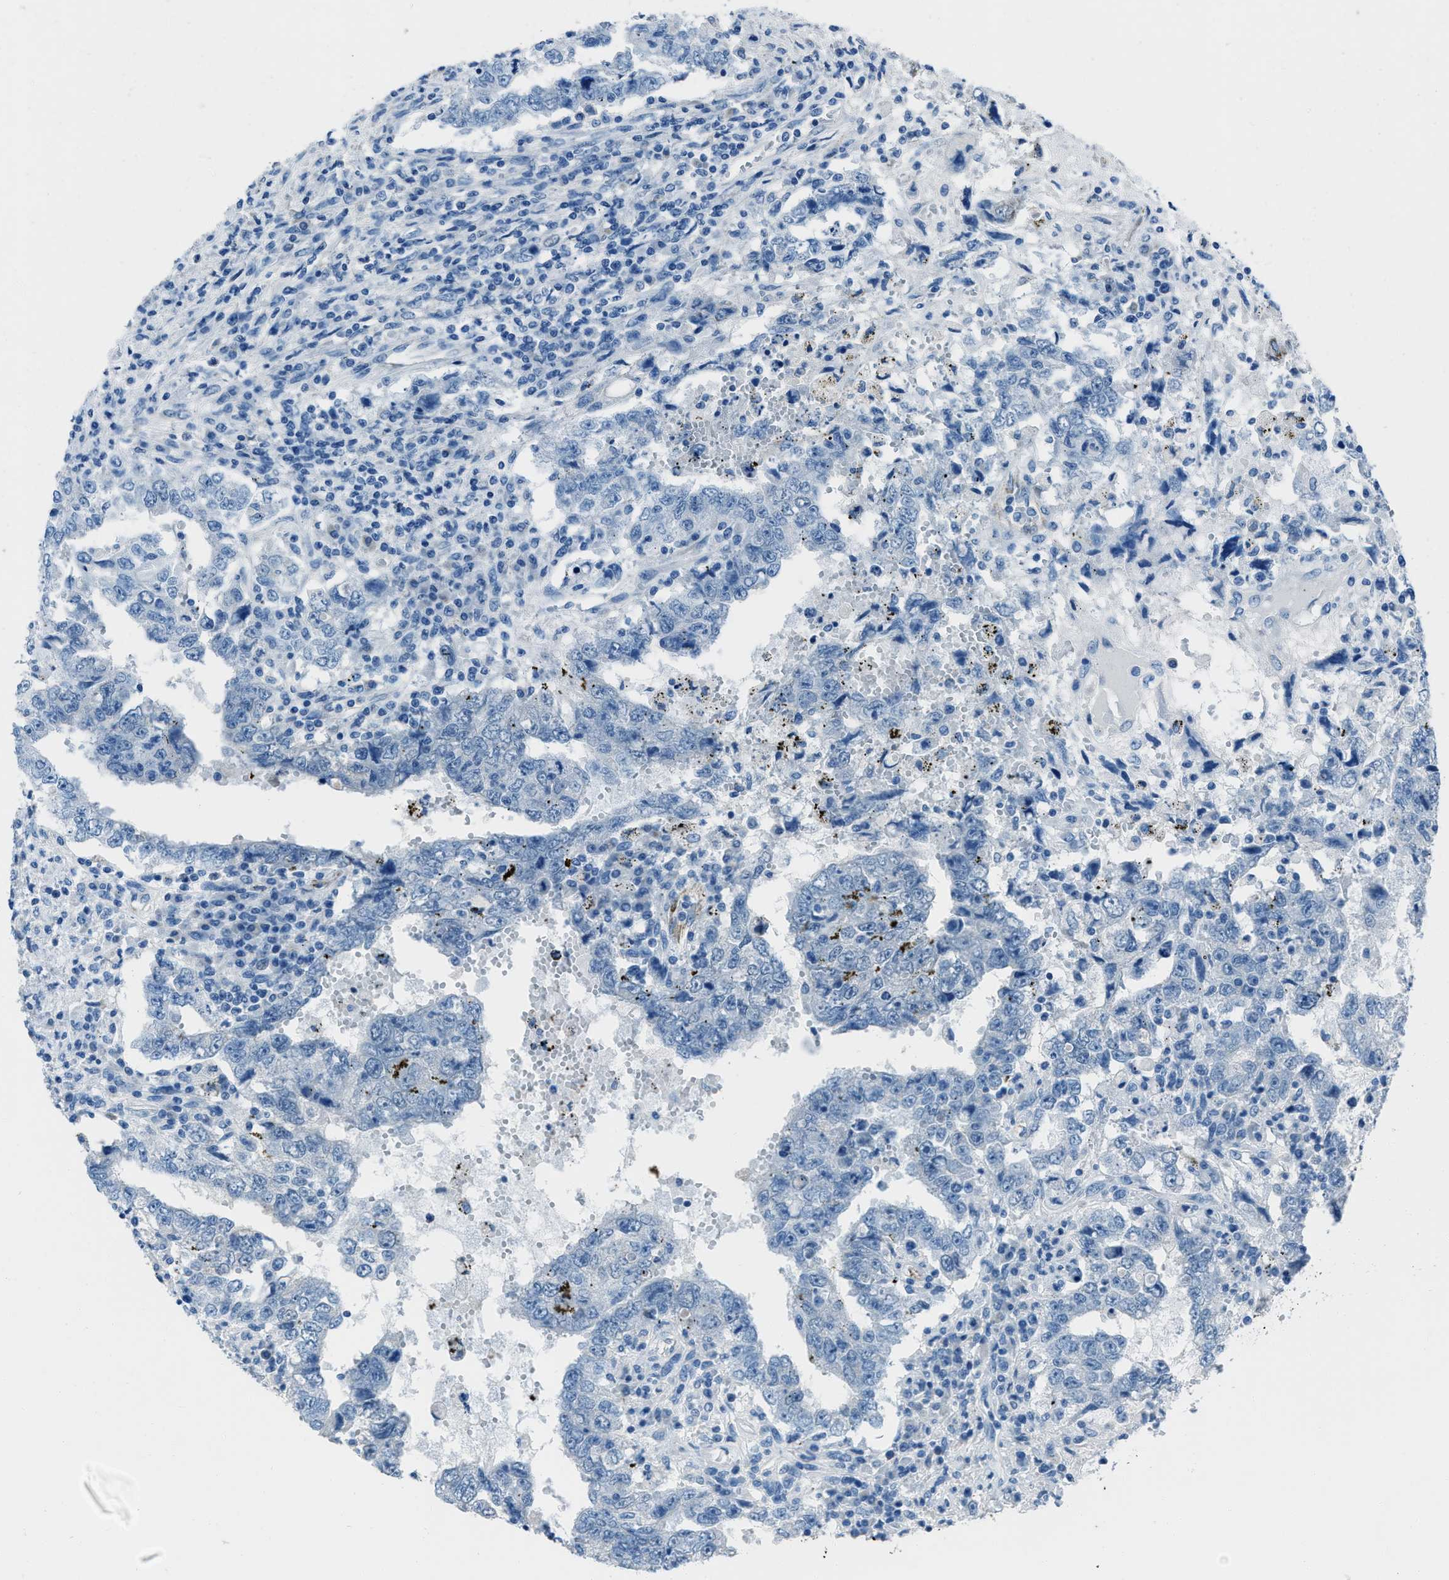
{"staining": {"intensity": "negative", "quantity": "none", "location": "none"}, "tissue": "testis cancer", "cell_type": "Tumor cells", "image_type": "cancer", "snomed": [{"axis": "morphology", "description": "Carcinoma, Embryonal, NOS"}, {"axis": "topography", "description": "Testis"}], "caption": "A histopathology image of human testis embryonal carcinoma is negative for staining in tumor cells. (Stains: DAB IHC with hematoxylin counter stain, Microscopy: brightfield microscopy at high magnification).", "gene": "AMACR", "patient": {"sex": "male", "age": 26}}